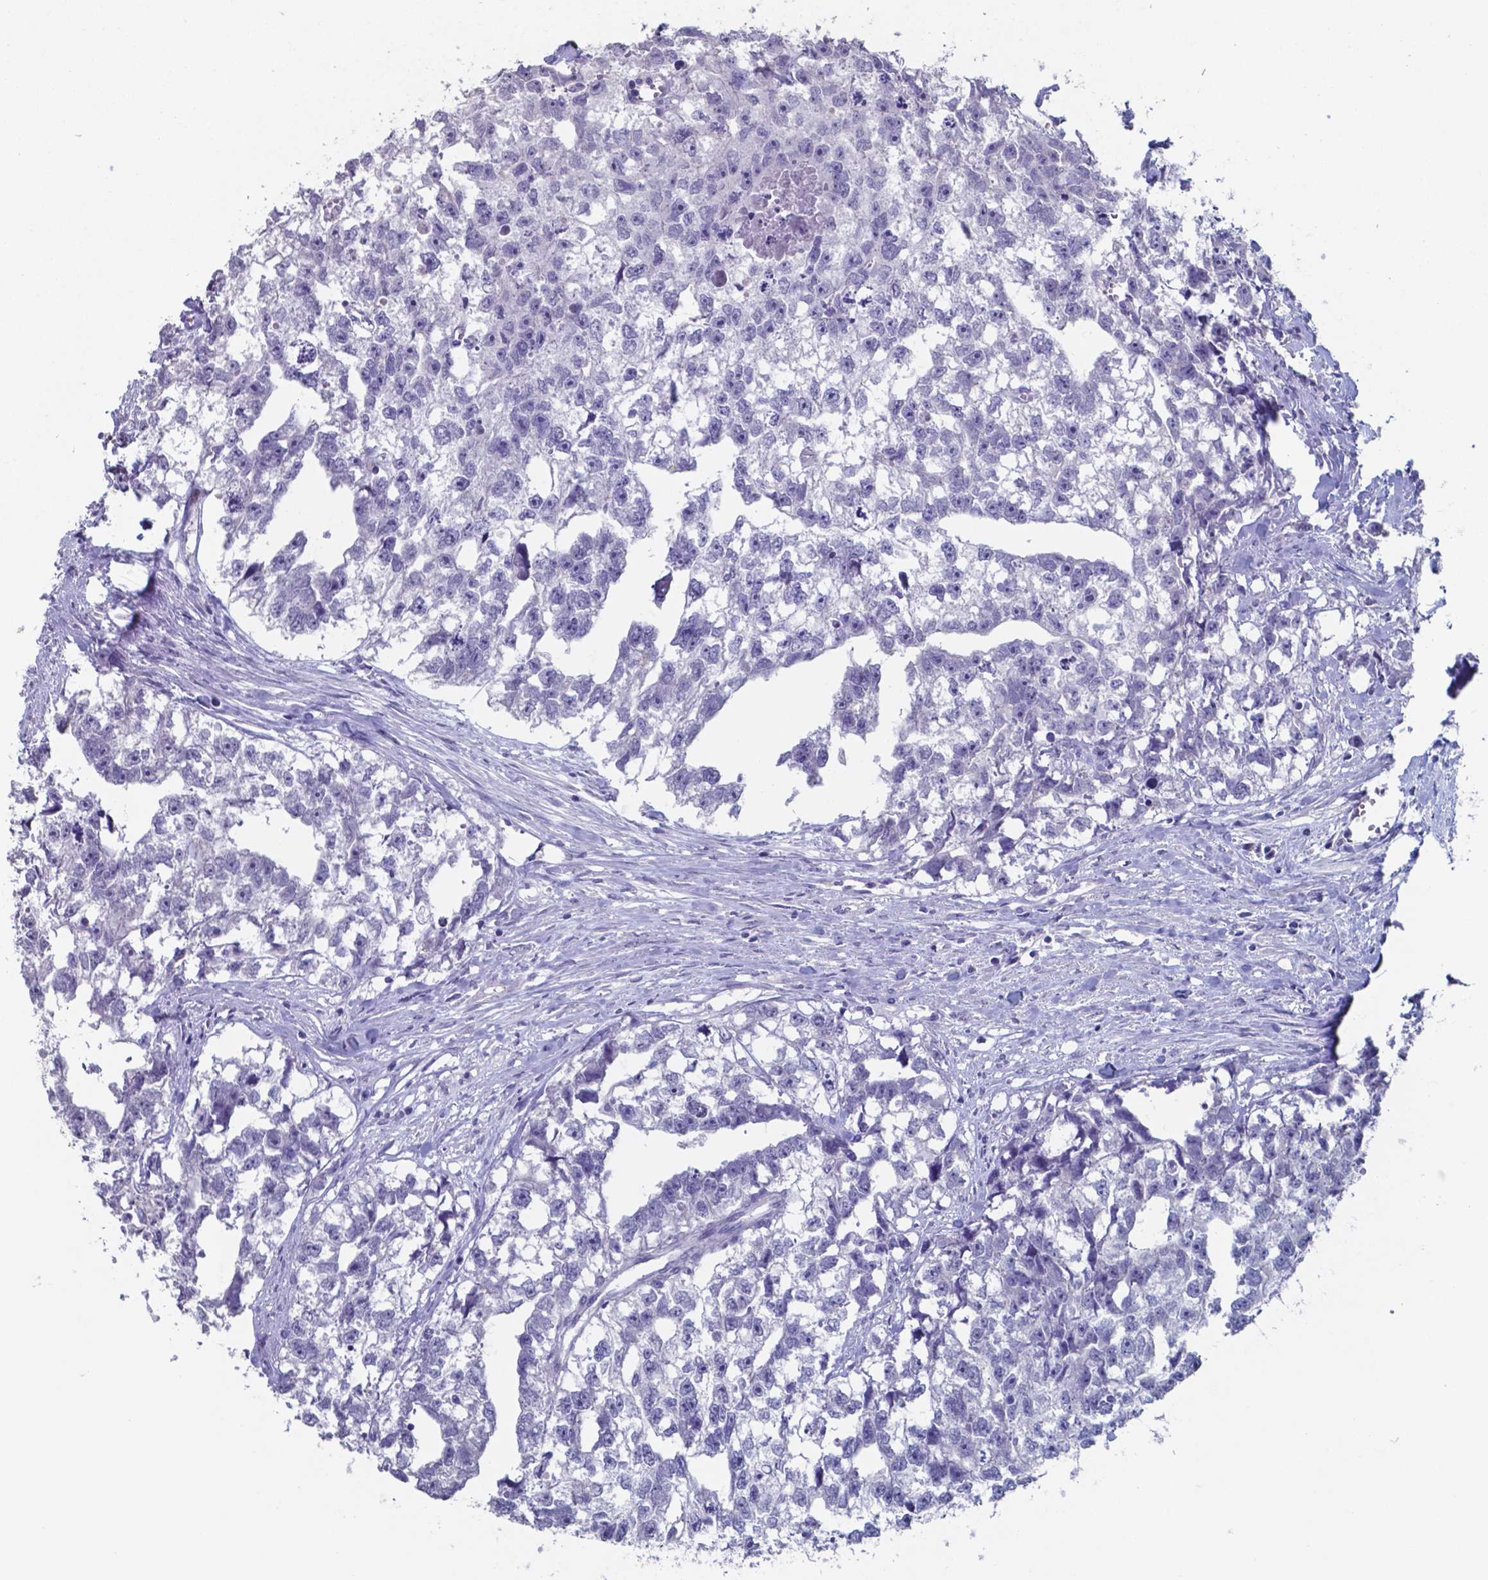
{"staining": {"intensity": "negative", "quantity": "none", "location": "none"}, "tissue": "testis cancer", "cell_type": "Tumor cells", "image_type": "cancer", "snomed": [{"axis": "morphology", "description": "Carcinoma, Embryonal, NOS"}, {"axis": "morphology", "description": "Teratoma, malignant, NOS"}, {"axis": "topography", "description": "Testis"}], "caption": "Testis cancer stained for a protein using immunohistochemistry shows no staining tumor cells.", "gene": "TTR", "patient": {"sex": "male", "age": 44}}